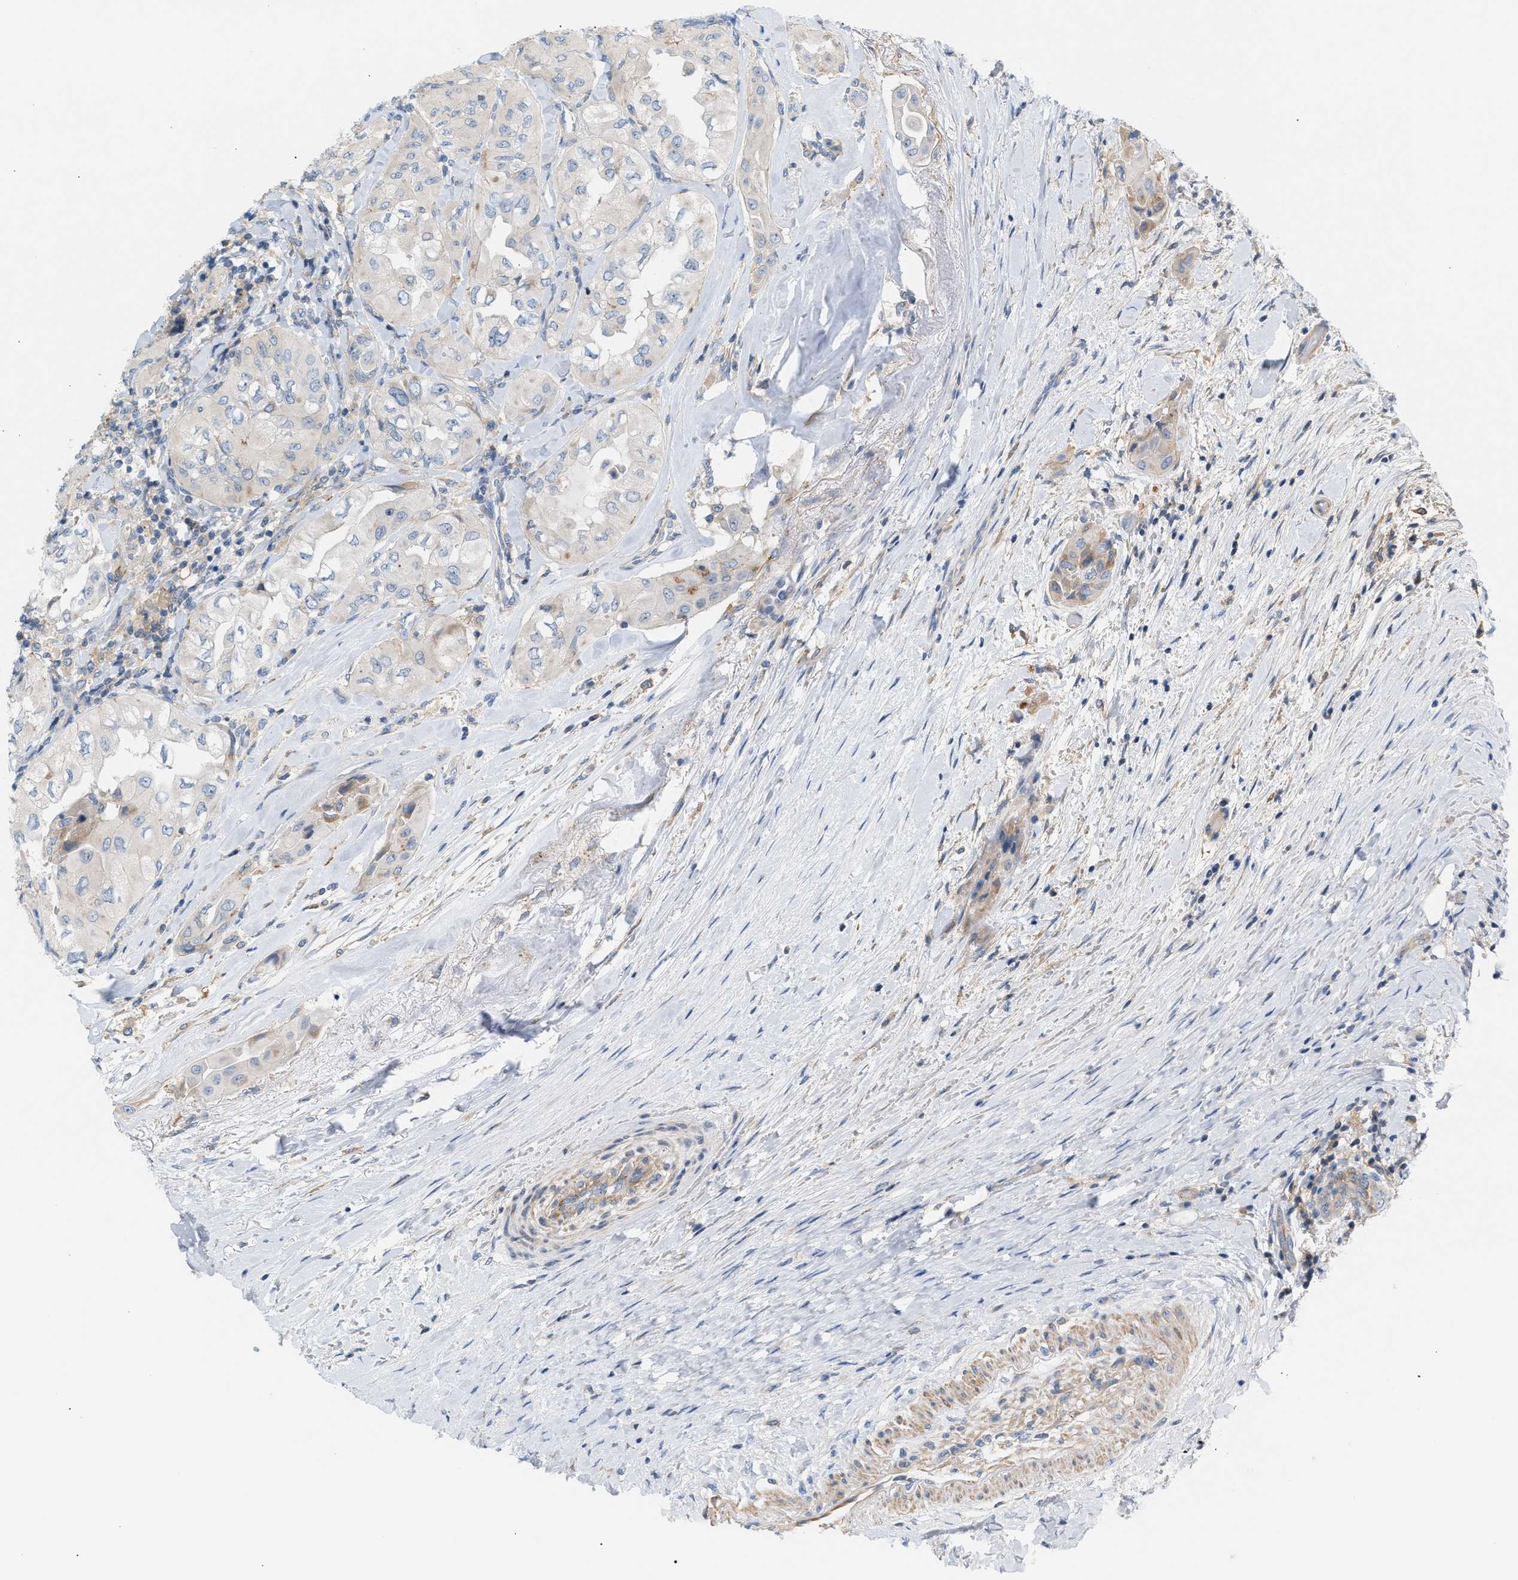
{"staining": {"intensity": "negative", "quantity": "none", "location": "none"}, "tissue": "thyroid cancer", "cell_type": "Tumor cells", "image_type": "cancer", "snomed": [{"axis": "morphology", "description": "Papillary adenocarcinoma, NOS"}, {"axis": "topography", "description": "Thyroid gland"}], "caption": "Protein analysis of papillary adenocarcinoma (thyroid) demonstrates no significant positivity in tumor cells.", "gene": "LRCH1", "patient": {"sex": "female", "age": 59}}